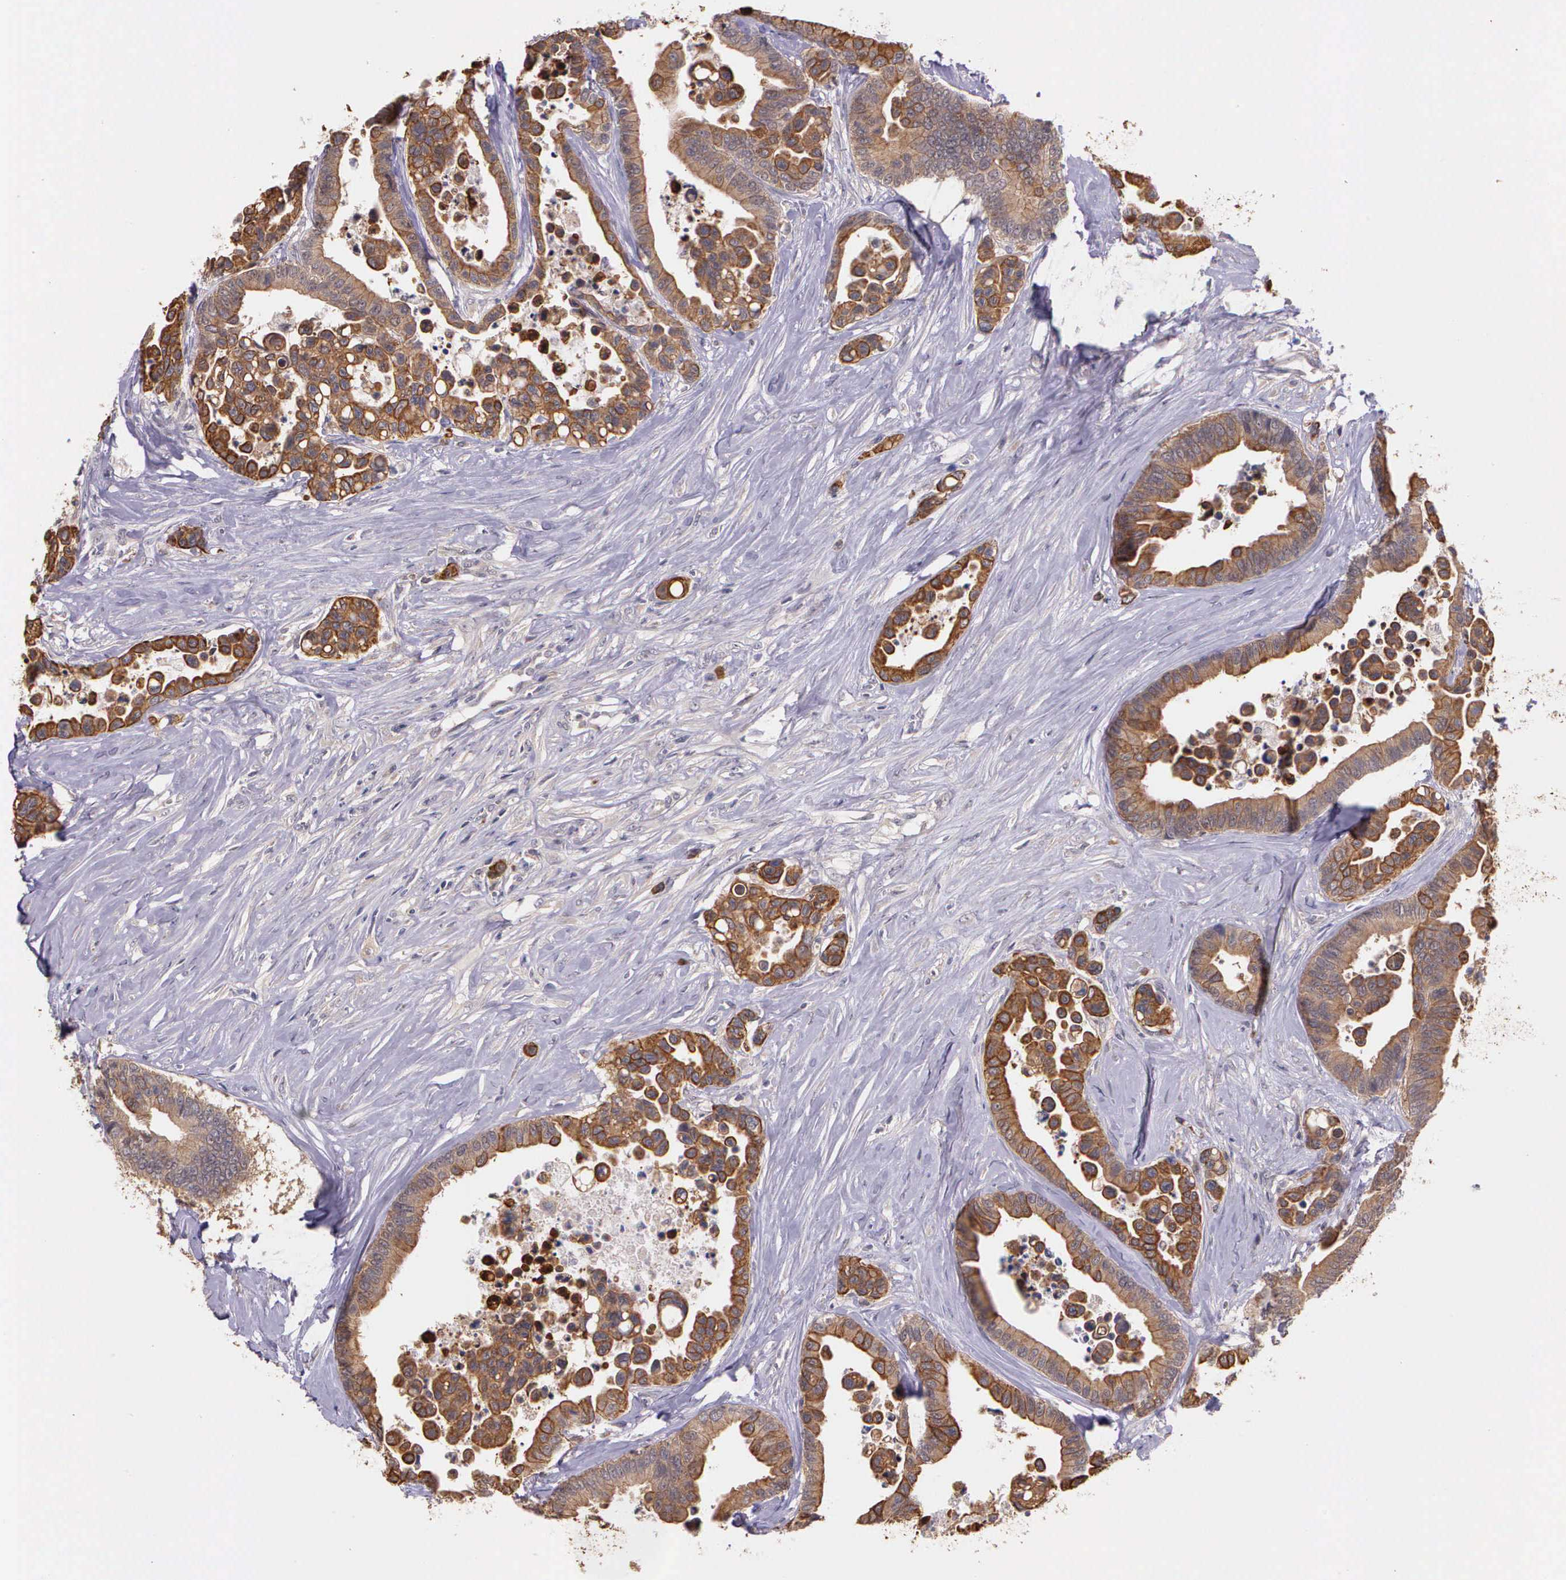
{"staining": {"intensity": "moderate", "quantity": ">75%", "location": "cytoplasmic/membranous"}, "tissue": "colorectal cancer", "cell_type": "Tumor cells", "image_type": "cancer", "snomed": [{"axis": "morphology", "description": "Adenocarcinoma, NOS"}, {"axis": "topography", "description": "Colon"}], "caption": "Immunohistochemistry micrograph of neoplastic tissue: colorectal adenocarcinoma stained using IHC exhibits medium levels of moderate protein expression localized specifically in the cytoplasmic/membranous of tumor cells, appearing as a cytoplasmic/membranous brown color.", "gene": "IGBP1", "patient": {"sex": "male", "age": 82}}